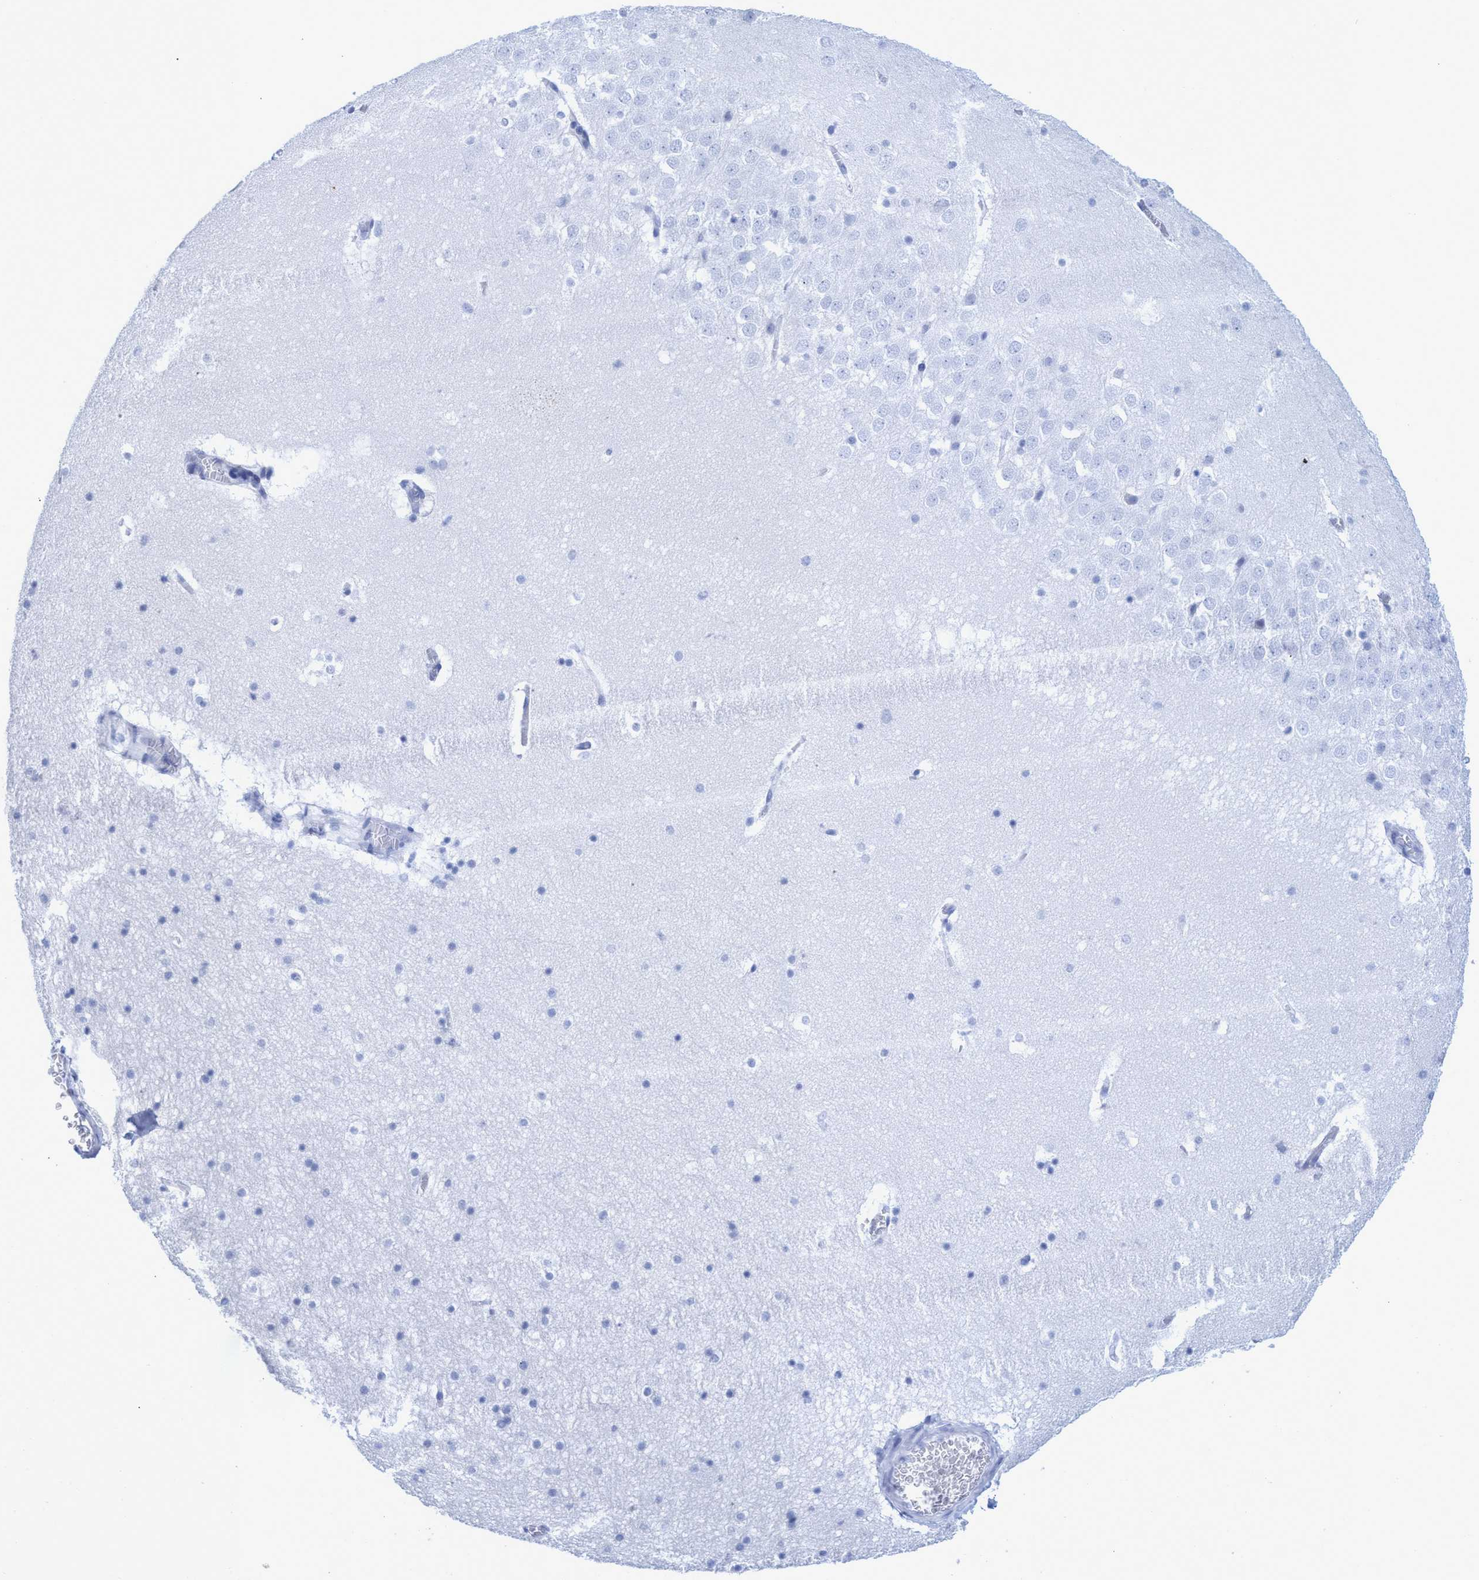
{"staining": {"intensity": "negative", "quantity": "none", "location": "none"}, "tissue": "hippocampus", "cell_type": "Glial cells", "image_type": "normal", "snomed": [{"axis": "morphology", "description": "Normal tissue, NOS"}, {"axis": "topography", "description": "Hippocampus"}], "caption": "Immunohistochemical staining of benign human hippocampus reveals no significant staining in glial cells.", "gene": "INSL6", "patient": {"sex": "male", "age": 45}}